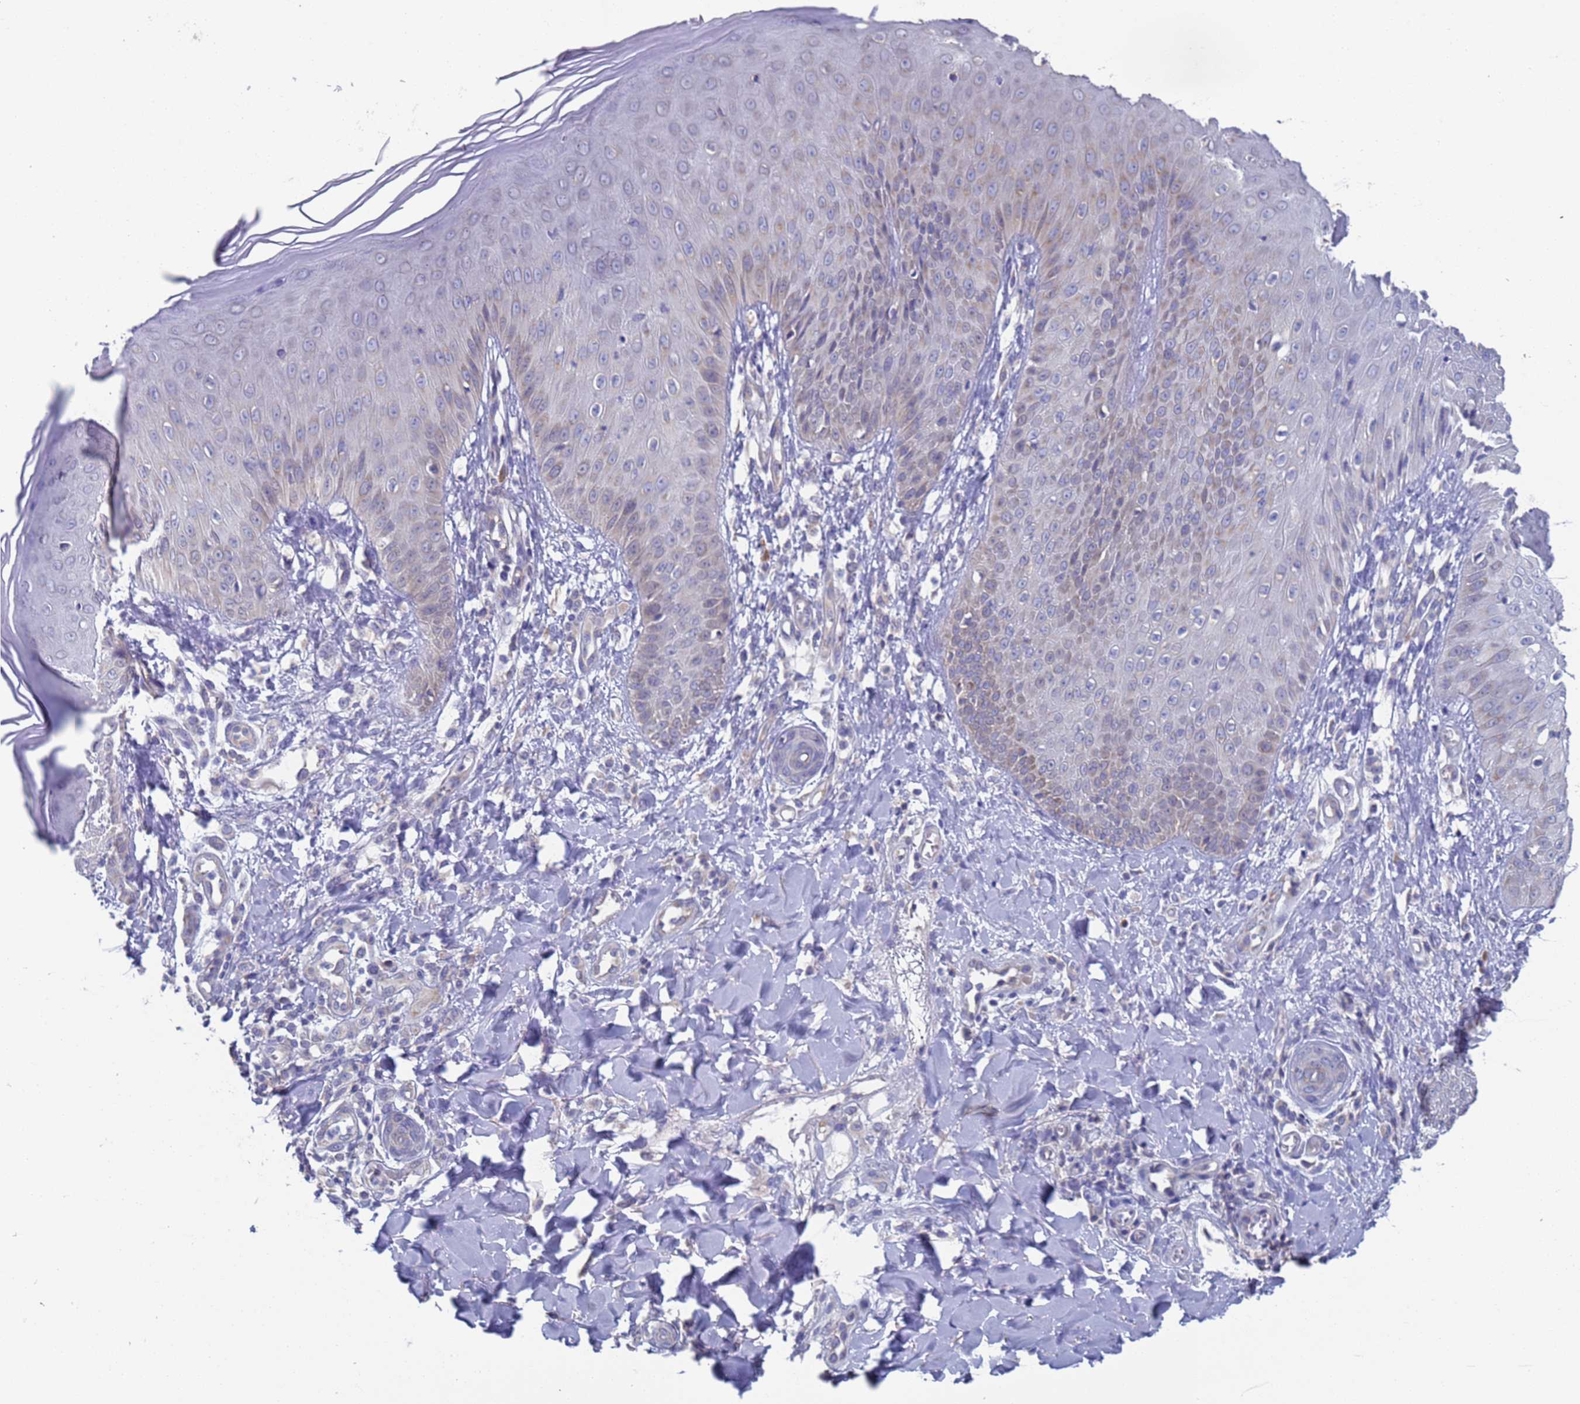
{"staining": {"intensity": "weak", "quantity": "<25%", "location": "cytoplasmic/membranous"}, "tissue": "skin", "cell_type": "Epidermal cells", "image_type": "normal", "snomed": [{"axis": "morphology", "description": "Normal tissue, NOS"}, {"axis": "morphology", "description": "Inflammation, NOS"}, {"axis": "topography", "description": "Soft tissue"}, {"axis": "topography", "description": "Anal"}], "caption": "This is a micrograph of immunohistochemistry (IHC) staining of unremarkable skin, which shows no staining in epidermal cells.", "gene": "PET117", "patient": {"sex": "female", "age": 15}}